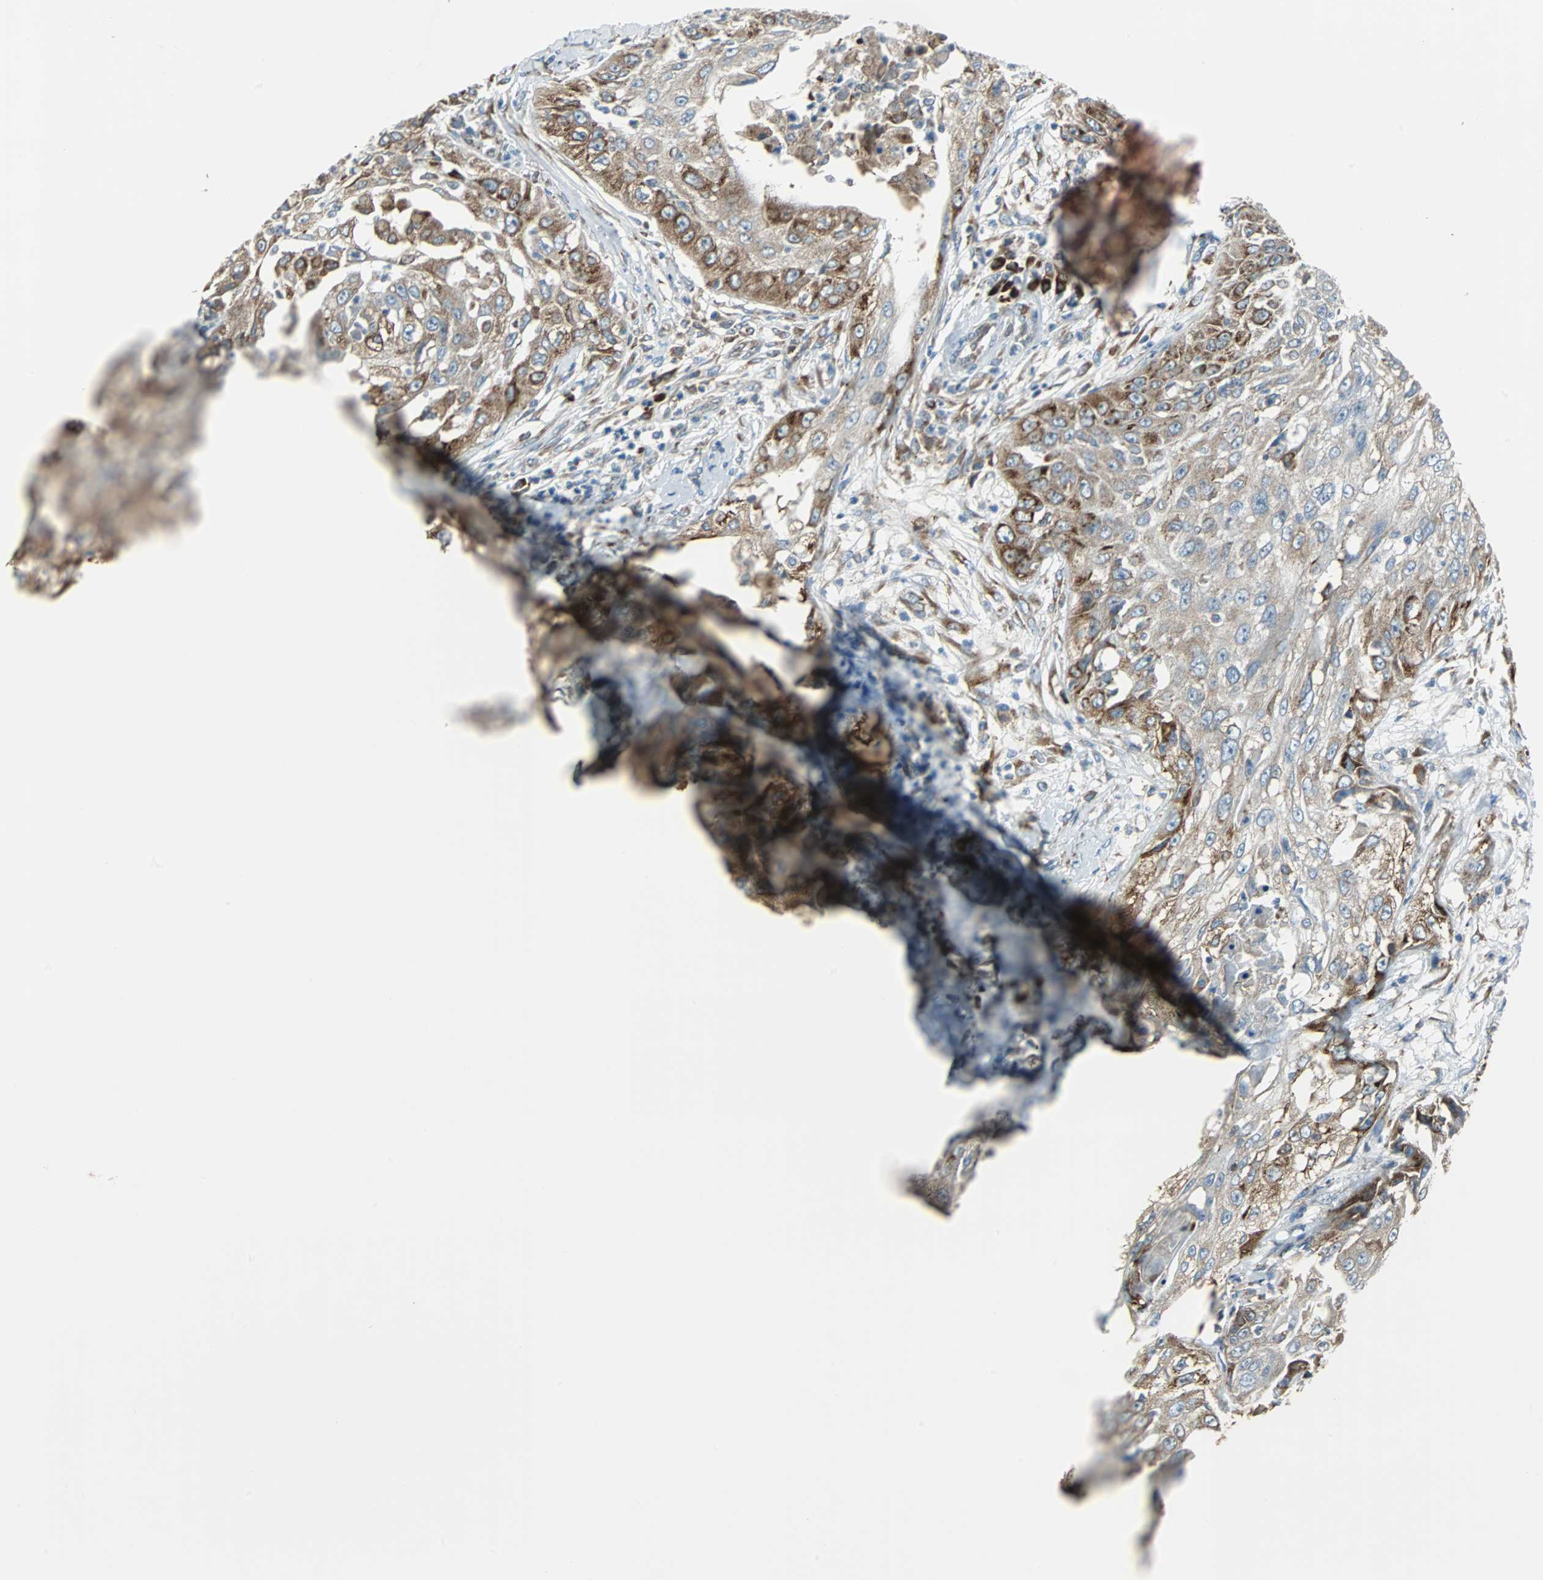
{"staining": {"intensity": "moderate", "quantity": ">75%", "location": "cytoplasmic/membranous"}, "tissue": "cervical cancer", "cell_type": "Tumor cells", "image_type": "cancer", "snomed": [{"axis": "morphology", "description": "Squamous cell carcinoma, NOS"}, {"axis": "topography", "description": "Cervix"}], "caption": "Cervical squamous cell carcinoma stained with a protein marker reveals moderate staining in tumor cells.", "gene": "PDIA4", "patient": {"sex": "female", "age": 64}}